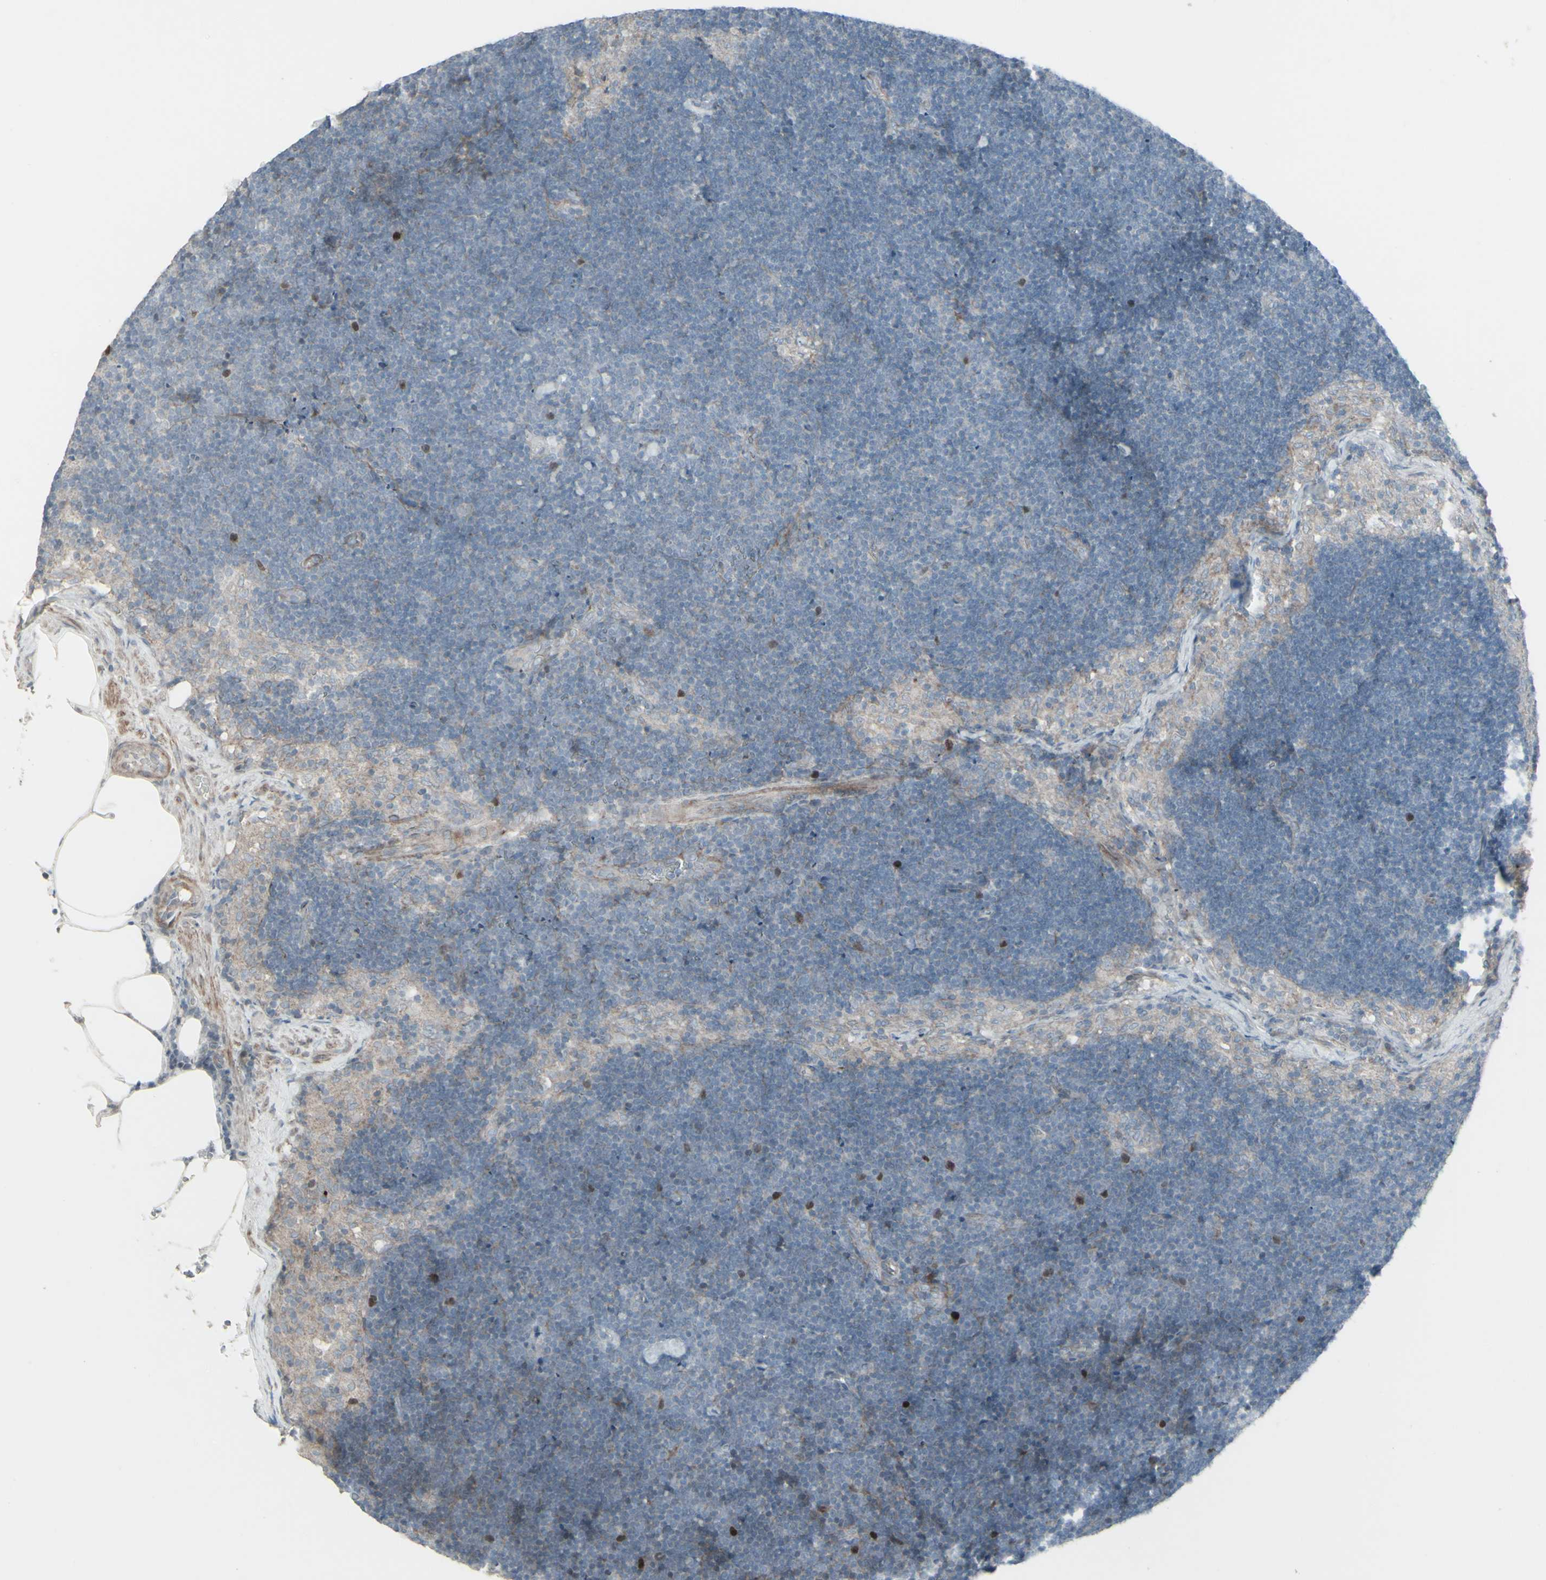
{"staining": {"intensity": "strong", "quantity": "25%-75%", "location": "nuclear"}, "tissue": "lymph node", "cell_type": "Germinal center cells", "image_type": "normal", "snomed": [{"axis": "morphology", "description": "Normal tissue, NOS"}, {"axis": "topography", "description": "Lymph node"}], "caption": "Protein staining by immunohistochemistry displays strong nuclear positivity in about 25%-75% of germinal center cells in unremarkable lymph node. Using DAB (brown) and hematoxylin (blue) stains, captured at high magnification using brightfield microscopy.", "gene": "GMNN", "patient": {"sex": "male", "age": 63}}